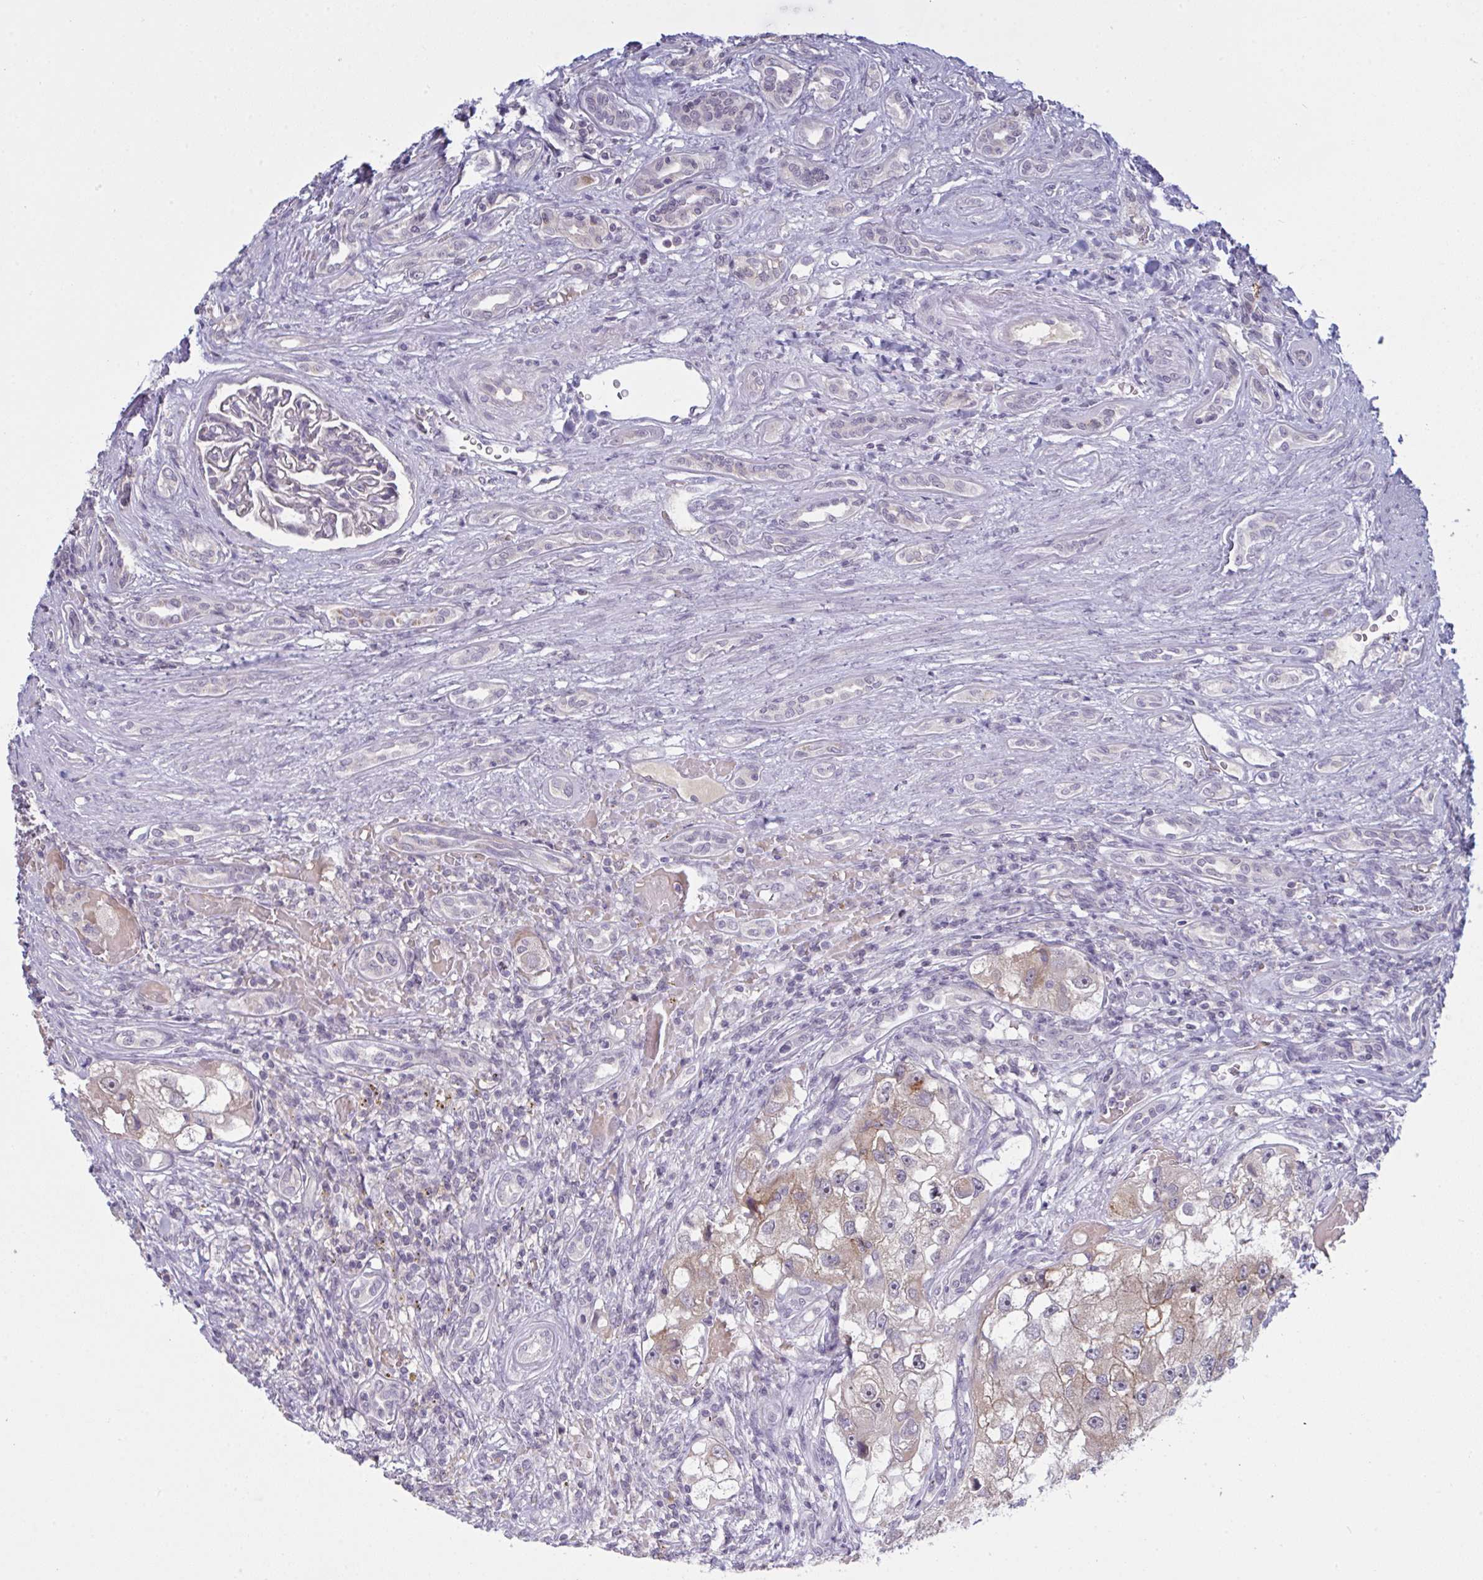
{"staining": {"intensity": "weak", "quantity": "25%-75%", "location": "cytoplasmic/membranous"}, "tissue": "renal cancer", "cell_type": "Tumor cells", "image_type": "cancer", "snomed": [{"axis": "morphology", "description": "Adenocarcinoma, NOS"}, {"axis": "topography", "description": "Kidney"}], "caption": "Immunohistochemical staining of human renal cancer displays weak cytoplasmic/membranous protein positivity in about 25%-75% of tumor cells.", "gene": "ZNF784", "patient": {"sex": "male", "age": 63}}